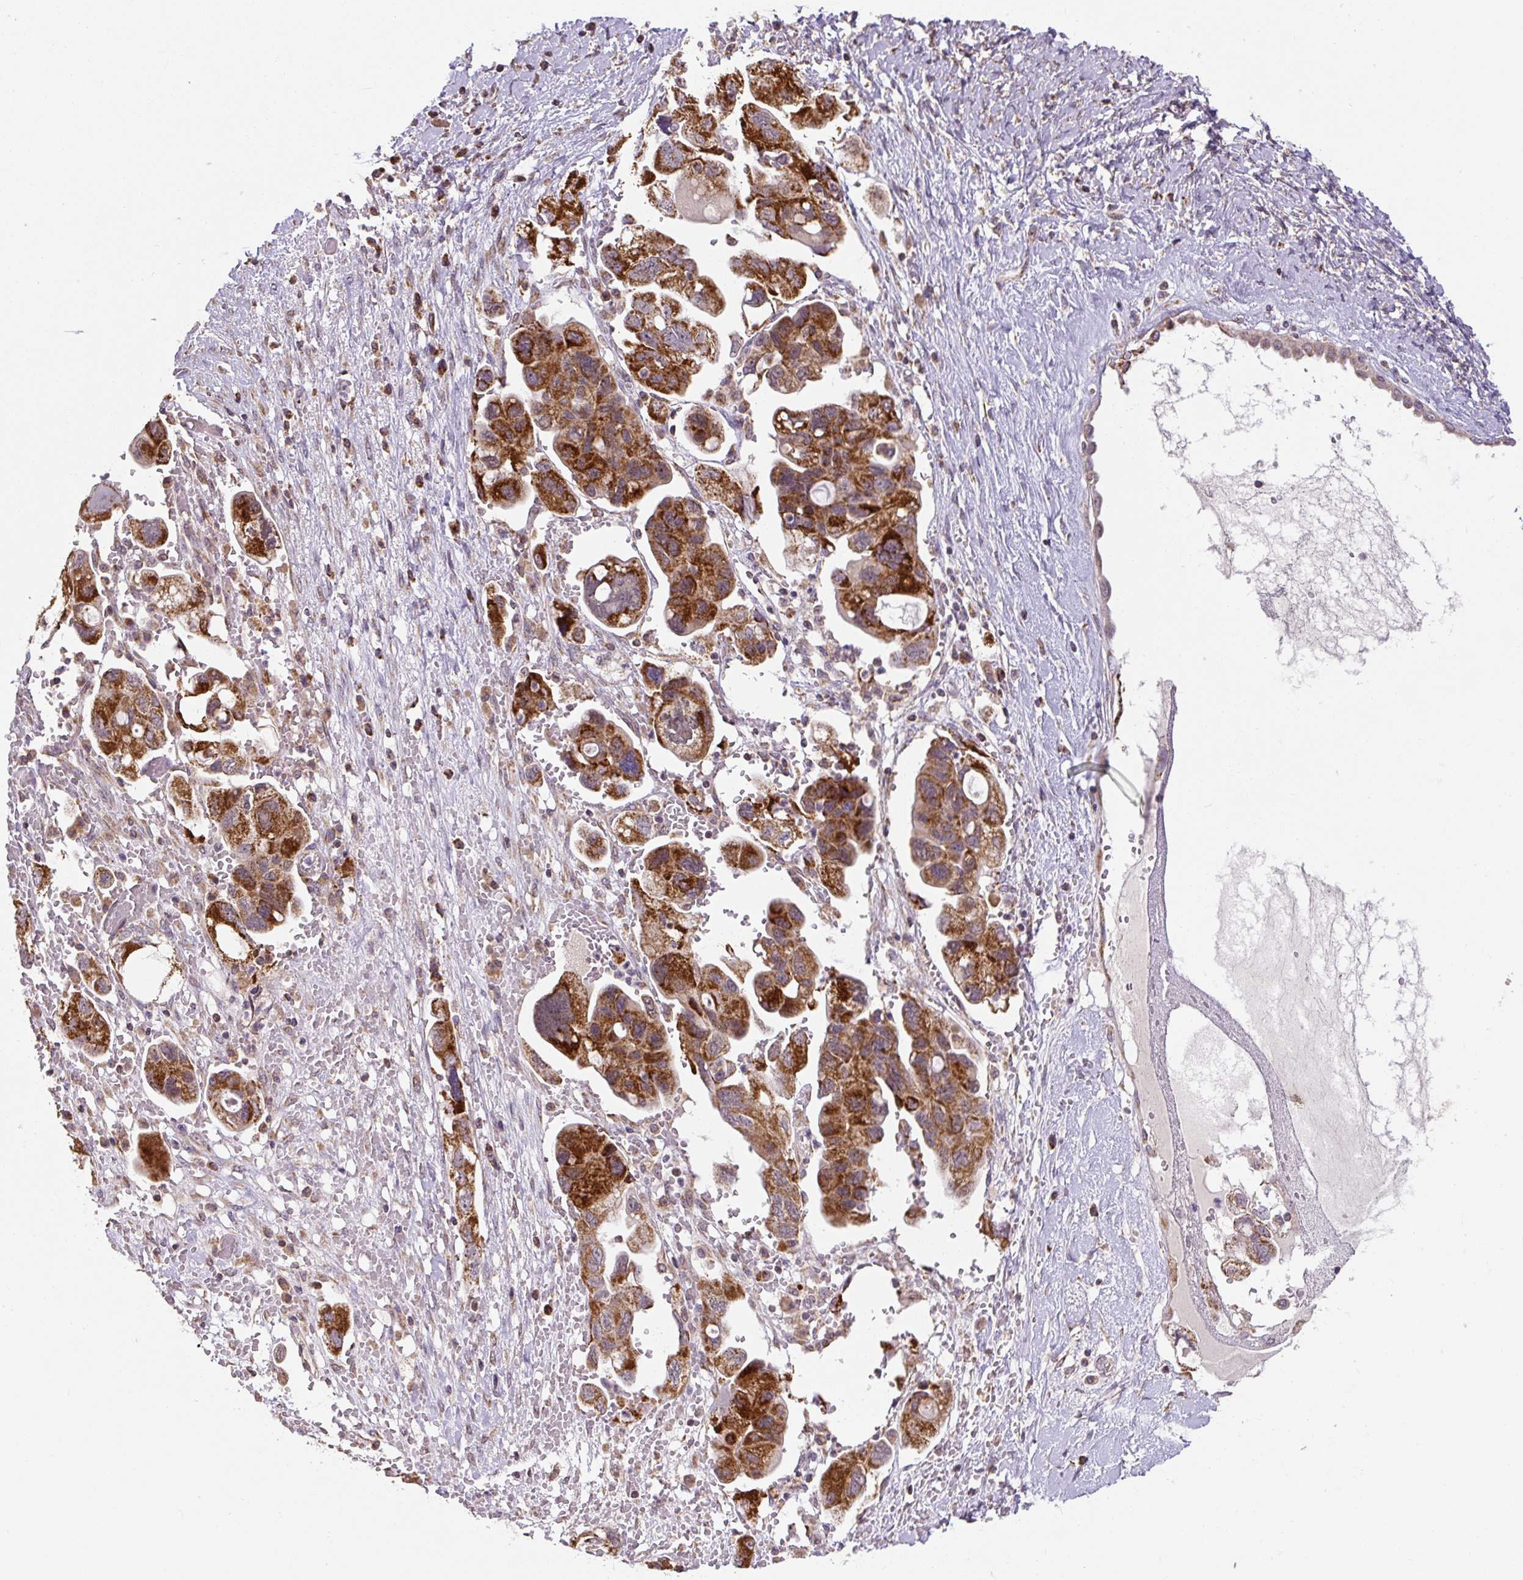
{"staining": {"intensity": "strong", "quantity": ">75%", "location": "cytoplasmic/membranous"}, "tissue": "ovarian cancer", "cell_type": "Tumor cells", "image_type": "cancer", "snomed": [{"axis": "morphology", "description": "Carcinoma, NOS"}, {"axis": "morphology", "description": "Cystadenocarcinoma, serous, NOS"}, {"axis": "topography", "description": "Ovary"}], "caption": "The micrograph reveals a brown stain indicating the presence of a protein in the cytoplasmic/membranous of tumor cells in ovarian cancer.", "gene": "MFSD9", "patient": {"sex": "female", "age": 69}}